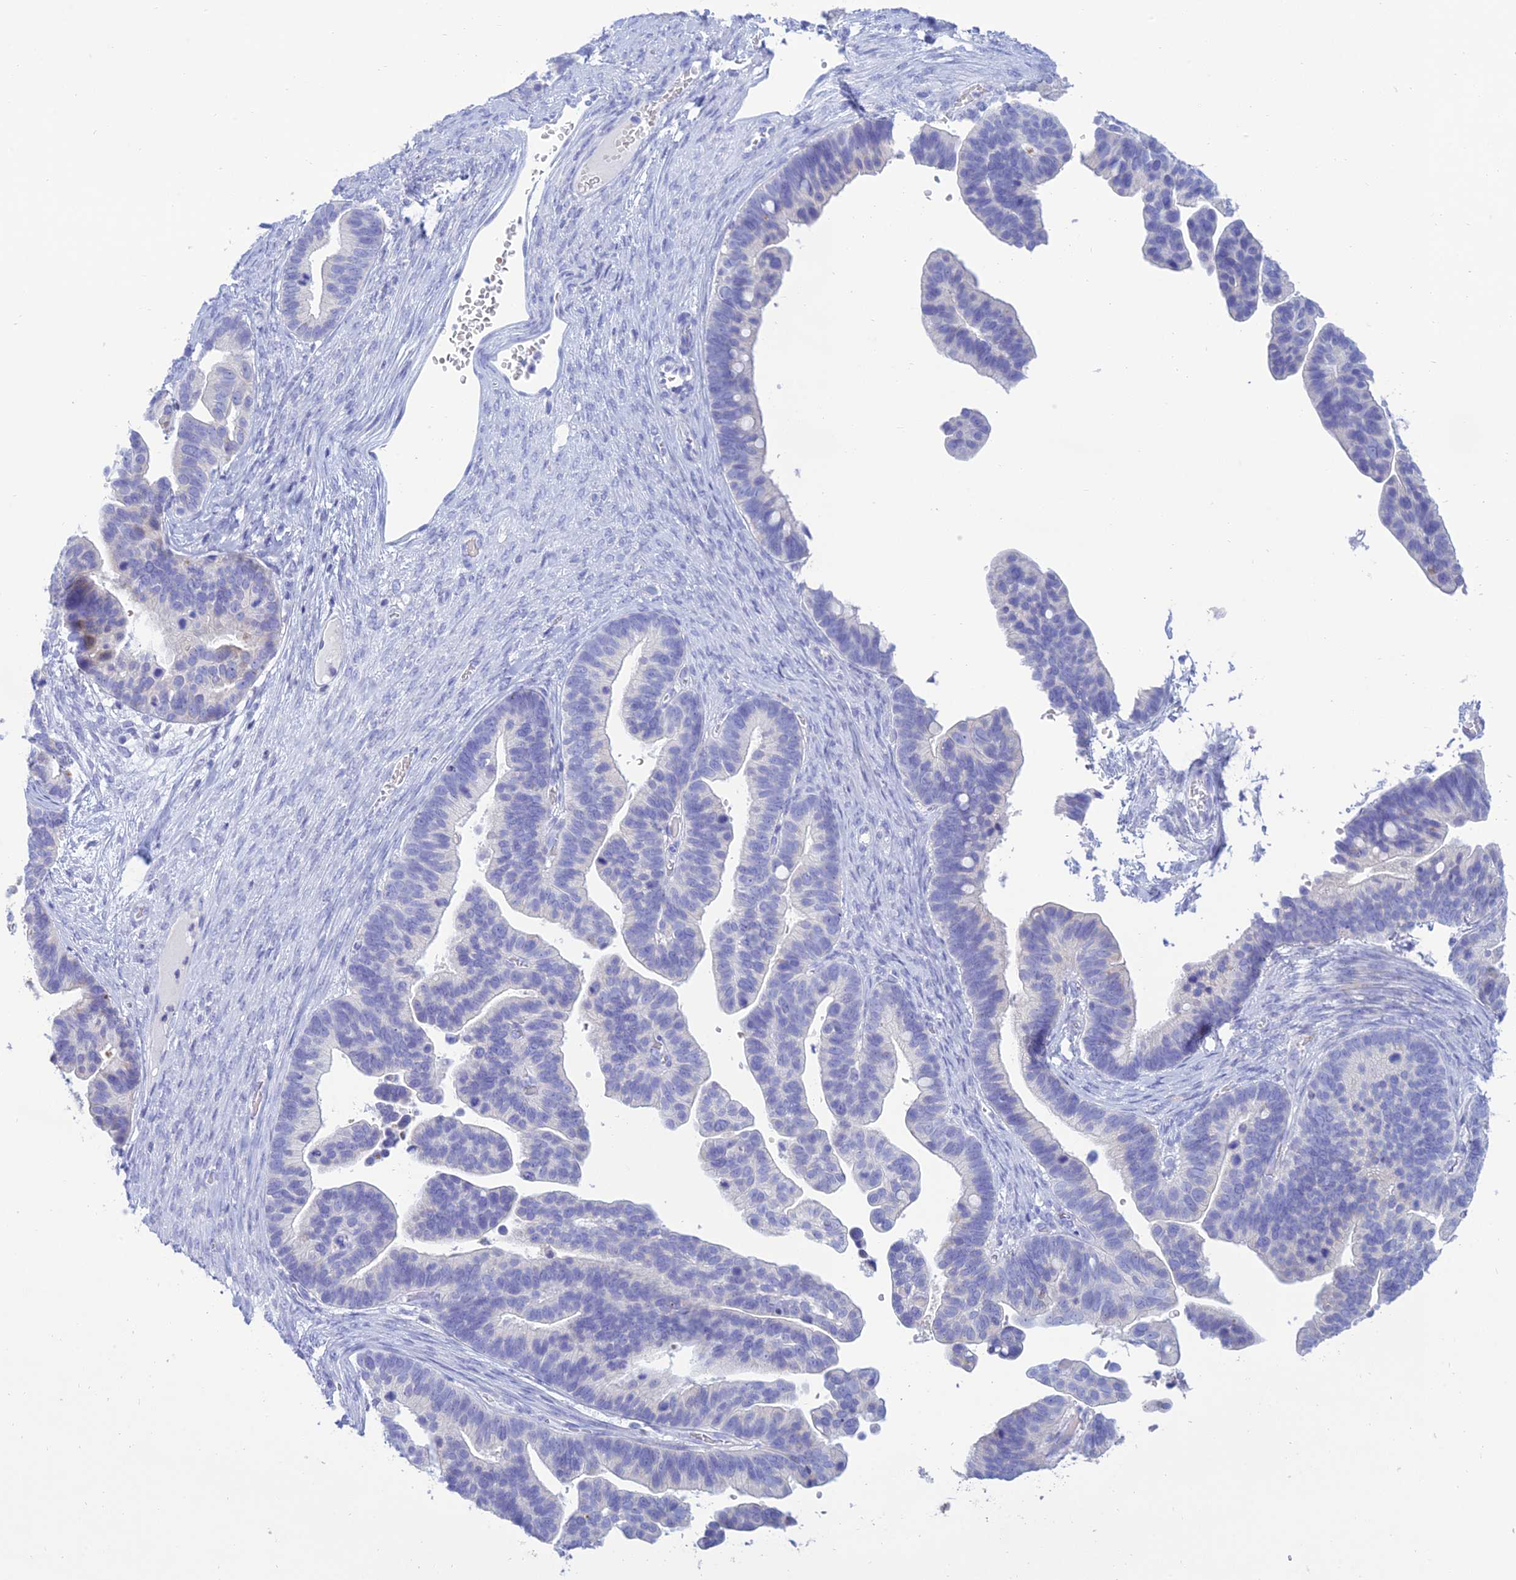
{"staining": {"intensity": "negative", "quantity": "none", "location": "none"}, "tissue": "ovarian cancer", "cell_type": "Tumor cells", "image_type": "cancer", "snomed": [{"axis": "morphology", "description": "Cystadenocarcinoma, serous, NOS"}, {"axis": "topography", "description": "Ovary"}], "caption": "Serous cystadenocarcinoma (ovarian) was stained to show a protein in brown. There is no significant staining in tumor cells. (DAB (3,3'-diaminobenzidine) immunohistochemistry (IHC) visualized using brightfield microscopy, high magnification).", "gene": "MAL2", "patient": {"sex": "female", "age": 56}}